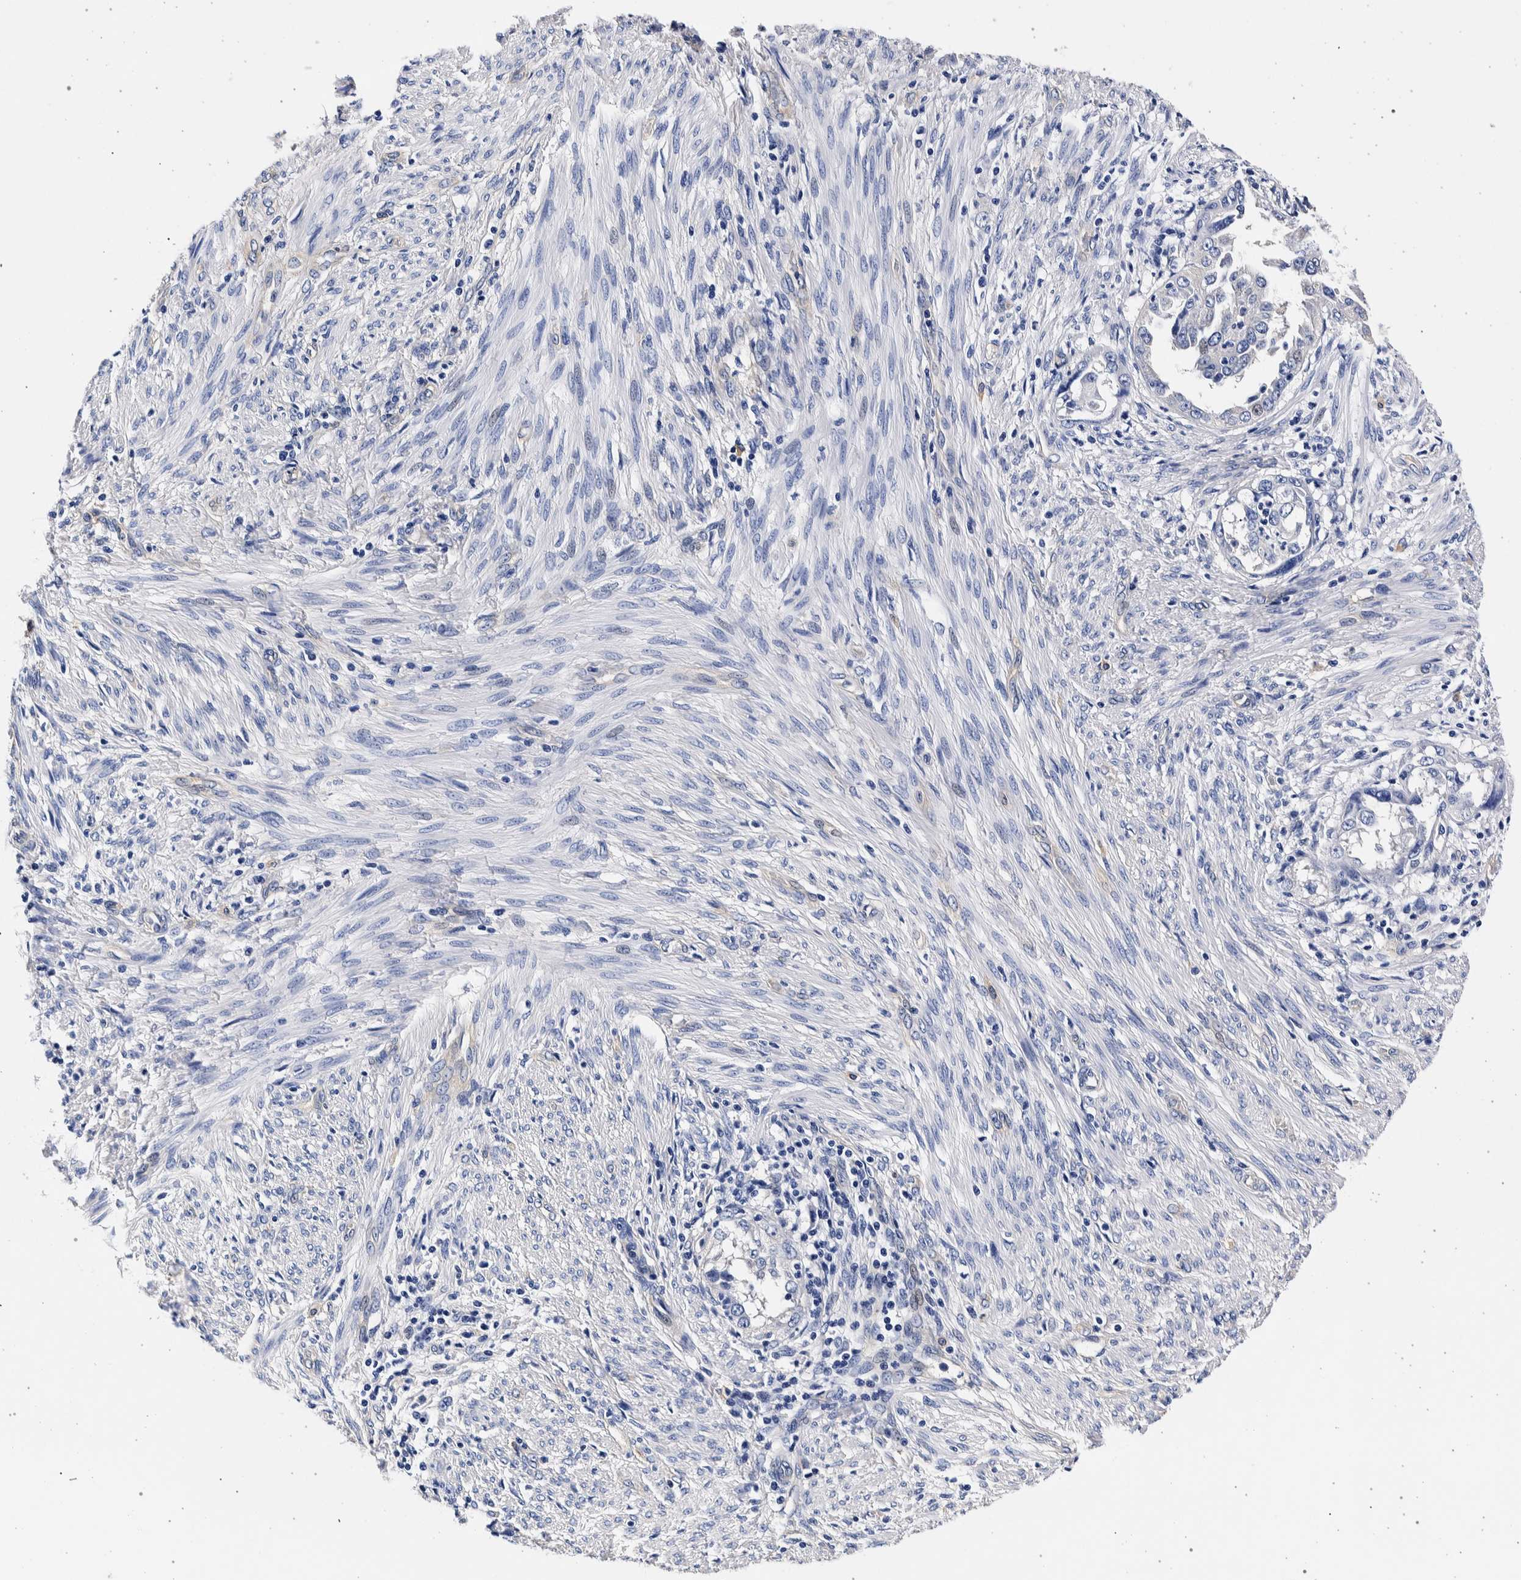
{"staining": {"intensity": "negative", "quantity": "none", "location": "none"}, "tissue": "endometrial cancer", "cell_type": "Tumor cells", "image_type": "cancer", "snomed": [{"axis": "morphology", "description": "Adenocarcinoma, NOS"}, {"axis": "topography", "description": "Endometrium"}], "caption": "Human endometrial cancer (adenocarcinoma) stained for a protein using IHC demonstrates no positivity in tumor cells.", "gene": "NIBAN2", "patient": {"sex": "female", "age": 85}}